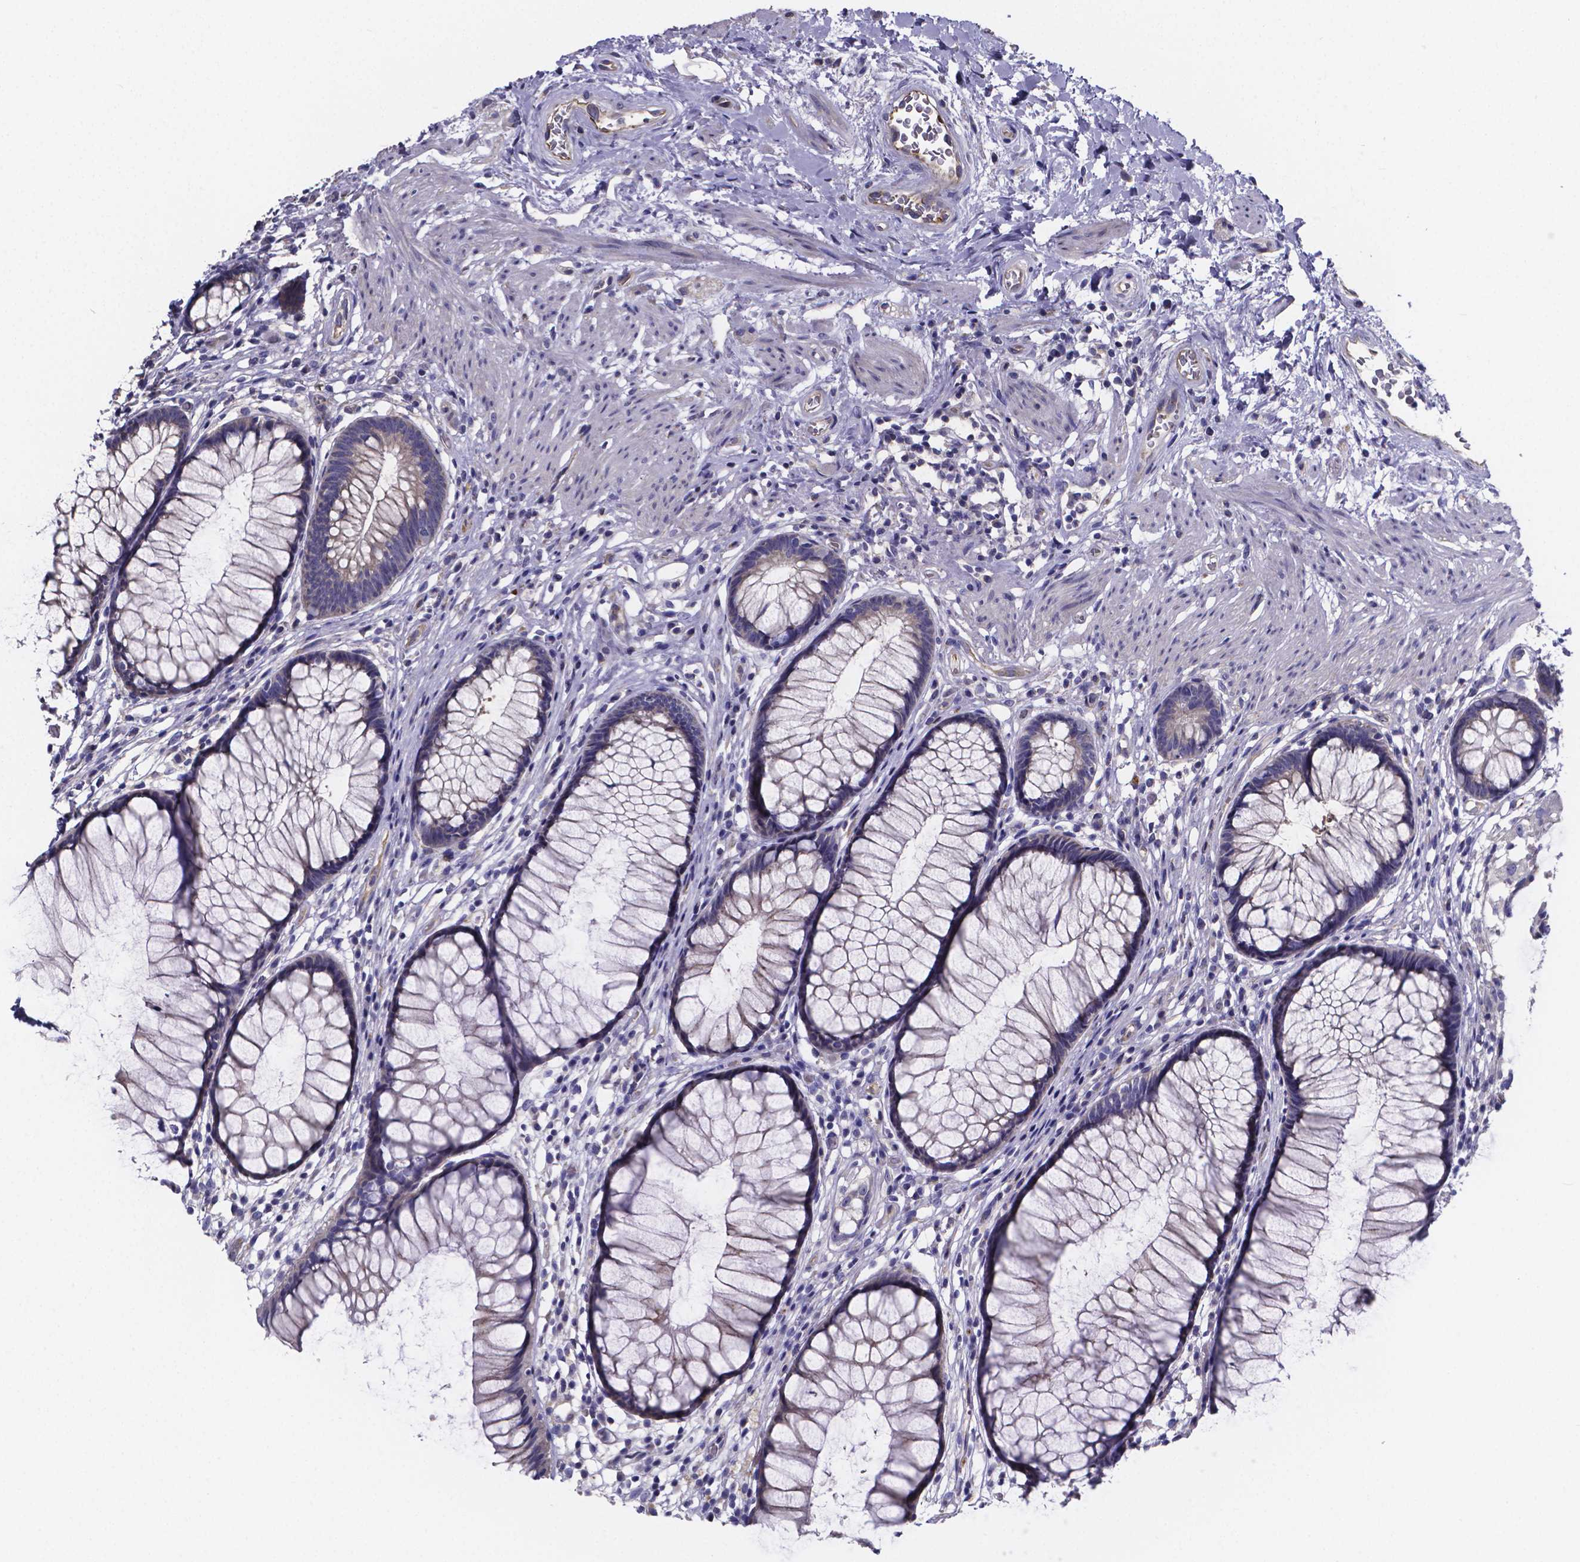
{"staining": {"intensity": "negative", "quantity": "none", "location": "none"}, "tissue": "rectum", "cell_type": "Glandular cells", "image_type": "normal", "snomed": [{"axis": "morphology", "description": "Normal tissue, NOS"}, {"axis": "topography", "description": "Smooth muscle"}, {"axis": "topography", "description": "Rectum"}], "caption": "Immunohistochemistry photomicrograph of benign human rectum stained for a protein (brown), which reveals no expression in glandular cells. (DAB immunohistochemistry visualized using brightfield microscopy, high magnification).", "gene": "SFRP4", "patient": {"sex": "male", "age": 53}}